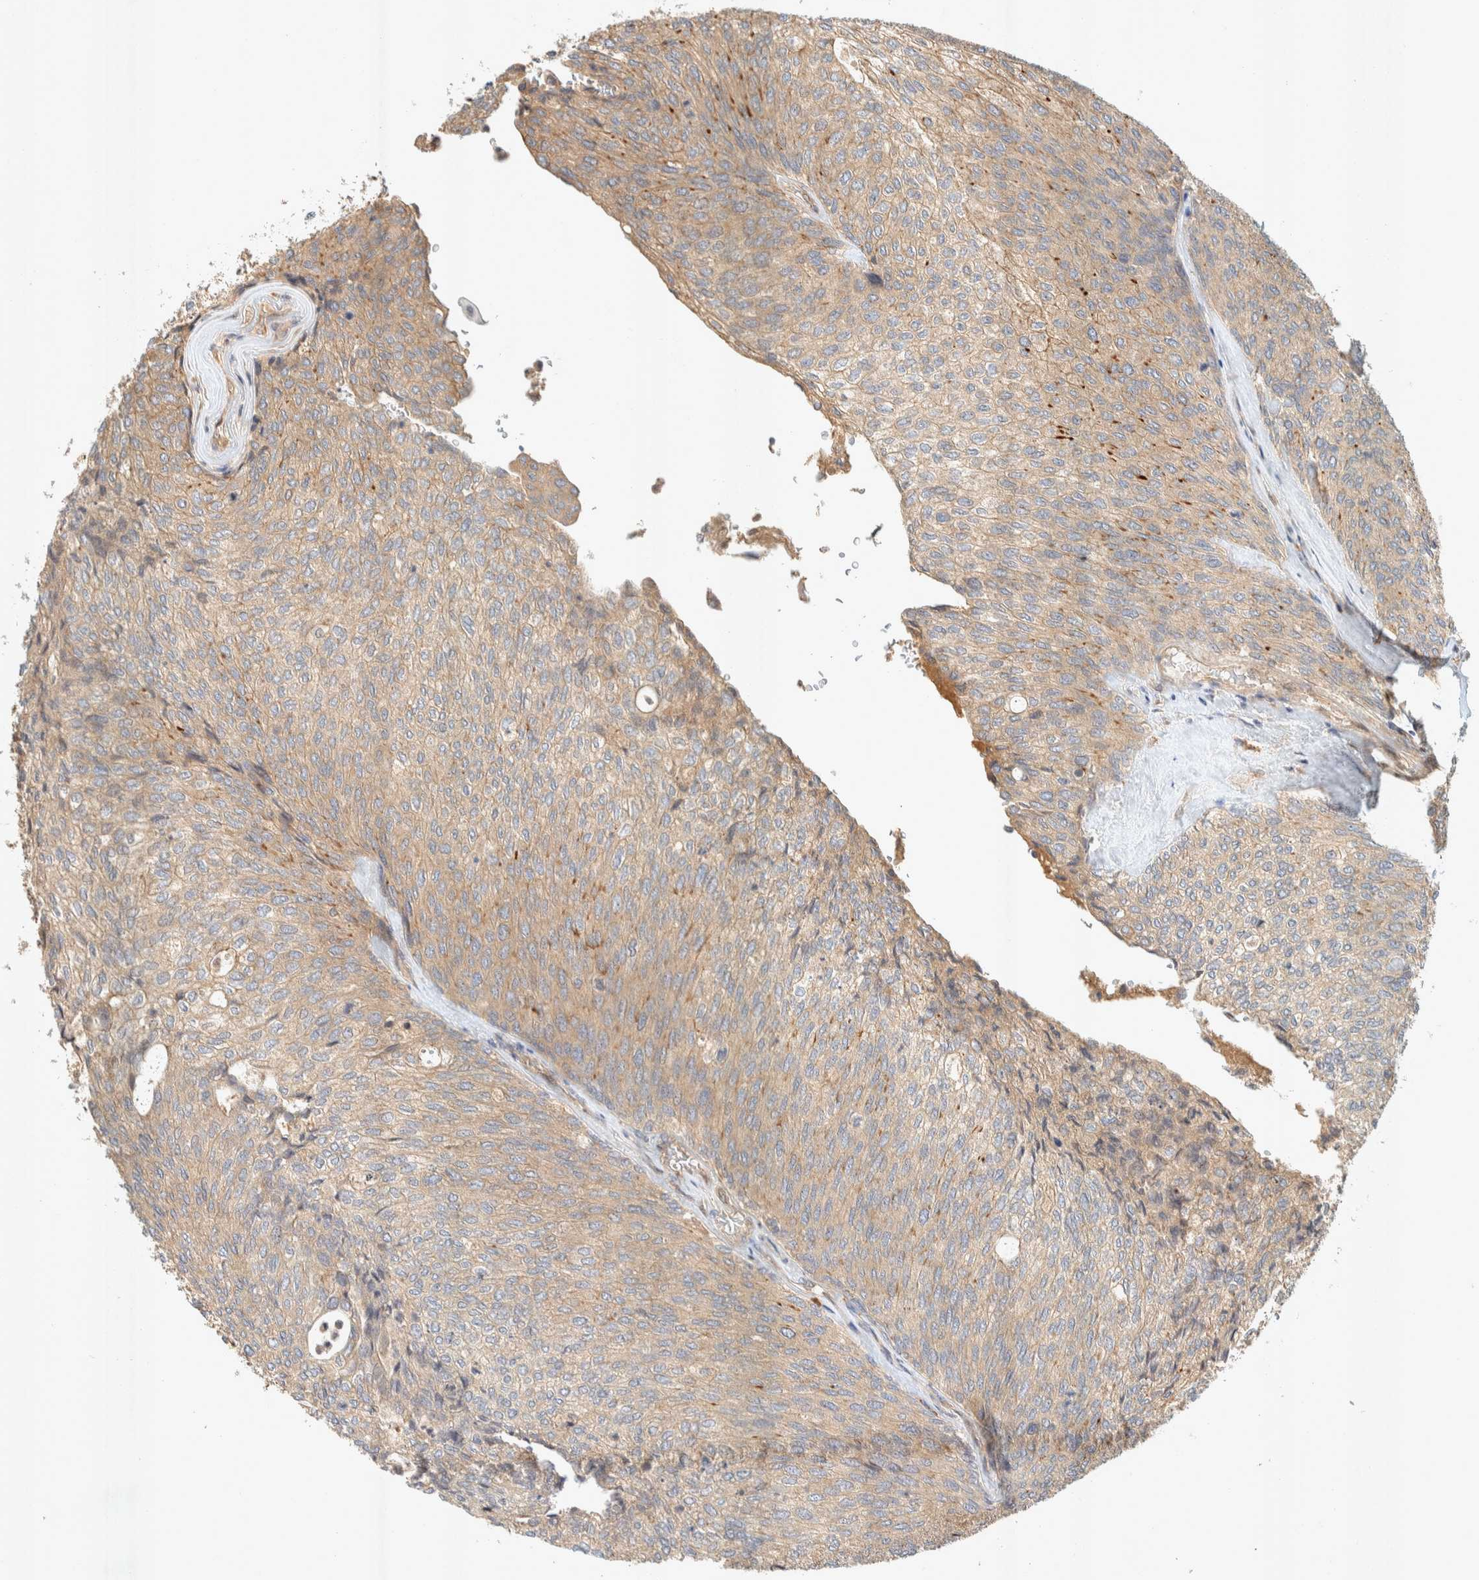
{"staining": {"intensity": "moderate", "quantity": "25%-75%", "location": "cytoplasmic/membranous"}, "tissue": "urothelial cancer", "cell_type": "Tumor cells", "image_type": "cancer", "snomed": [{"axis": "morphology", "description": "Urothelial carcinoma, Low grade"}, {"axis": "topography", "description": "Urinary bladder"}], "caption": "Immunohistochemistry (IHC) of urothelial cancer demonstrates medium levels of moderate cytoplasmic/membranous expression in about 25%-75% of tumor cells. (DAB IHC, brown staining for protein, blue staining for nuclei).", "gene": "PXK", "patient": {"sex": "female", "age": 79}}